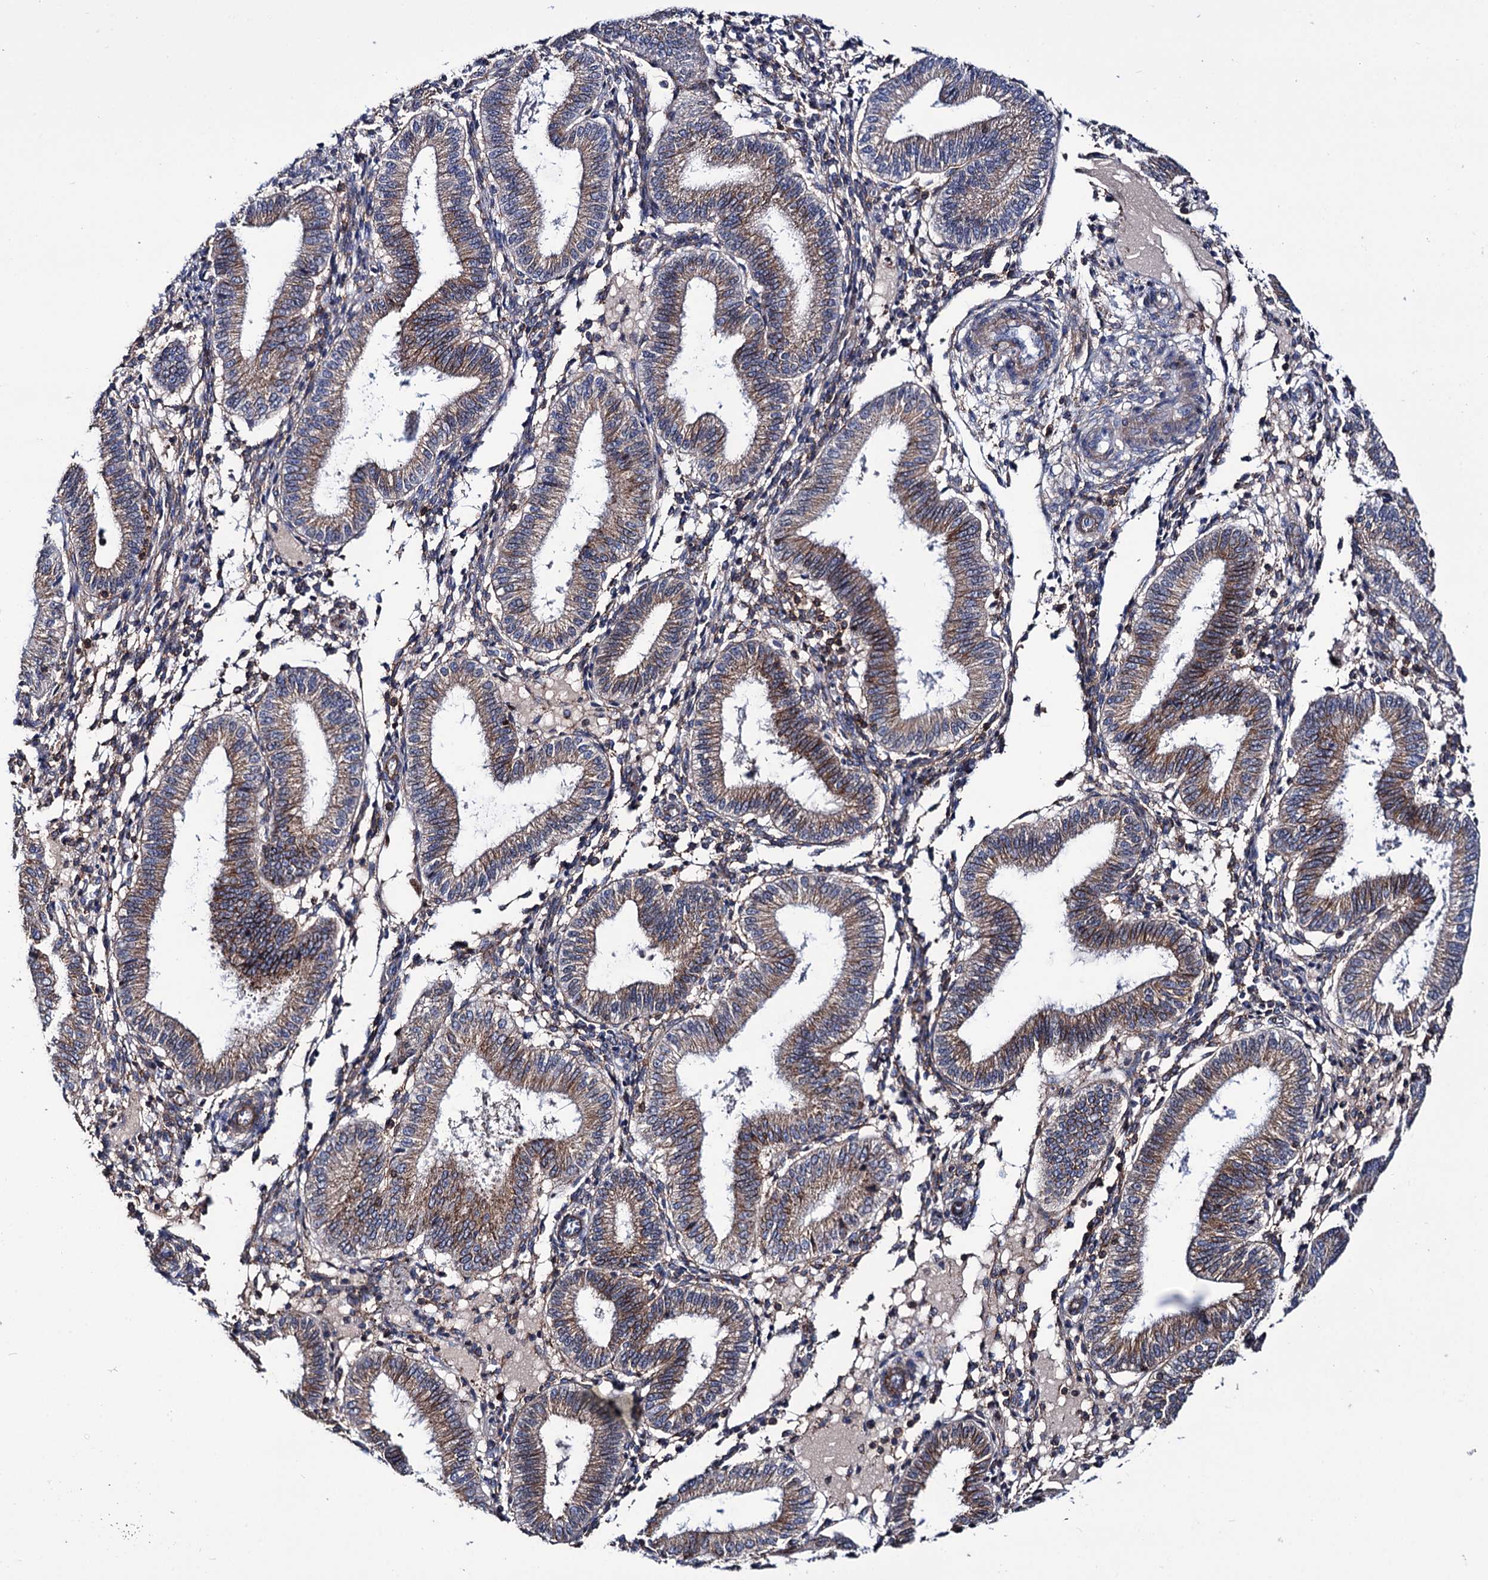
{"staining": {"intensity": "negative", "quantity": "none", "location": "none"}, "tissue": "endometrium", "cell_type": "Cells in endometrial stroma", "image_type": "normal", "snomed": [{"axis": "morphology", "description": "Normal tissue, NOS"}, {"axis": "topography", "description": "Endometrium"}], "caption": "There is no significant positivity in cells in endometrial stroma of endometrium.", "gene": "DEF6", "patient": {"sex": "female", "age": 39}}